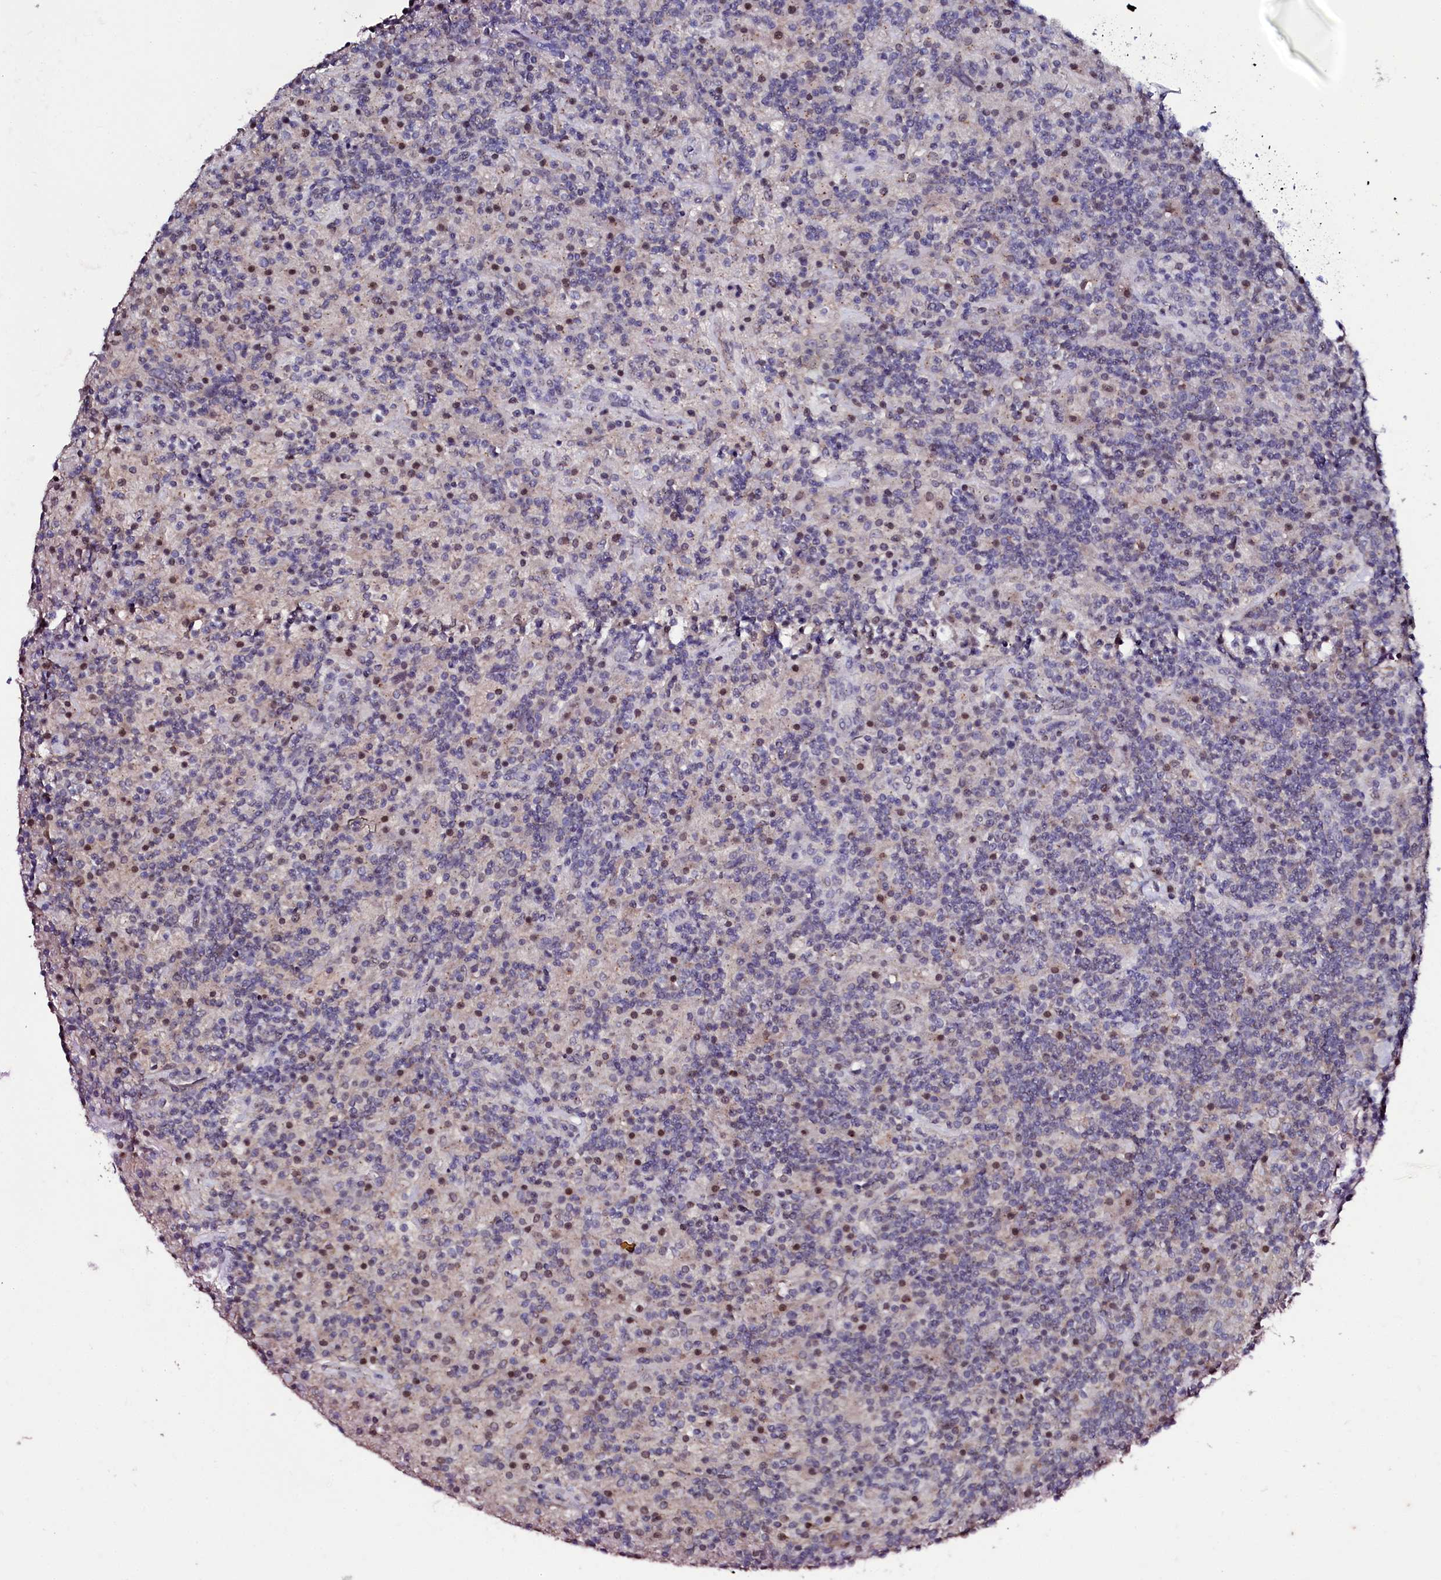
{"staining": {"intensity": "negative", "quantity": "none", "location": "none"}, "tissue": "lymphoma", "cell_type": "Tumor cells", "image_type": "cancer", "snomed": [{"axis": "morphology", "description": "Hodgkin's disease, NOS"}, {"axis": "topography", "description": "Lymph node"}], "caption": "Lymphoma was stained to show a protein in brown. There is no significant positivity in tumor cells. Brightfield microscopy of IHC stained with DAB (3,3'-diaminobenzidine) (brown) and hematoxylin (blue), captured at high magnification.", "gene": "USPL1", "patient": {"sex": "male", "age": 70}}